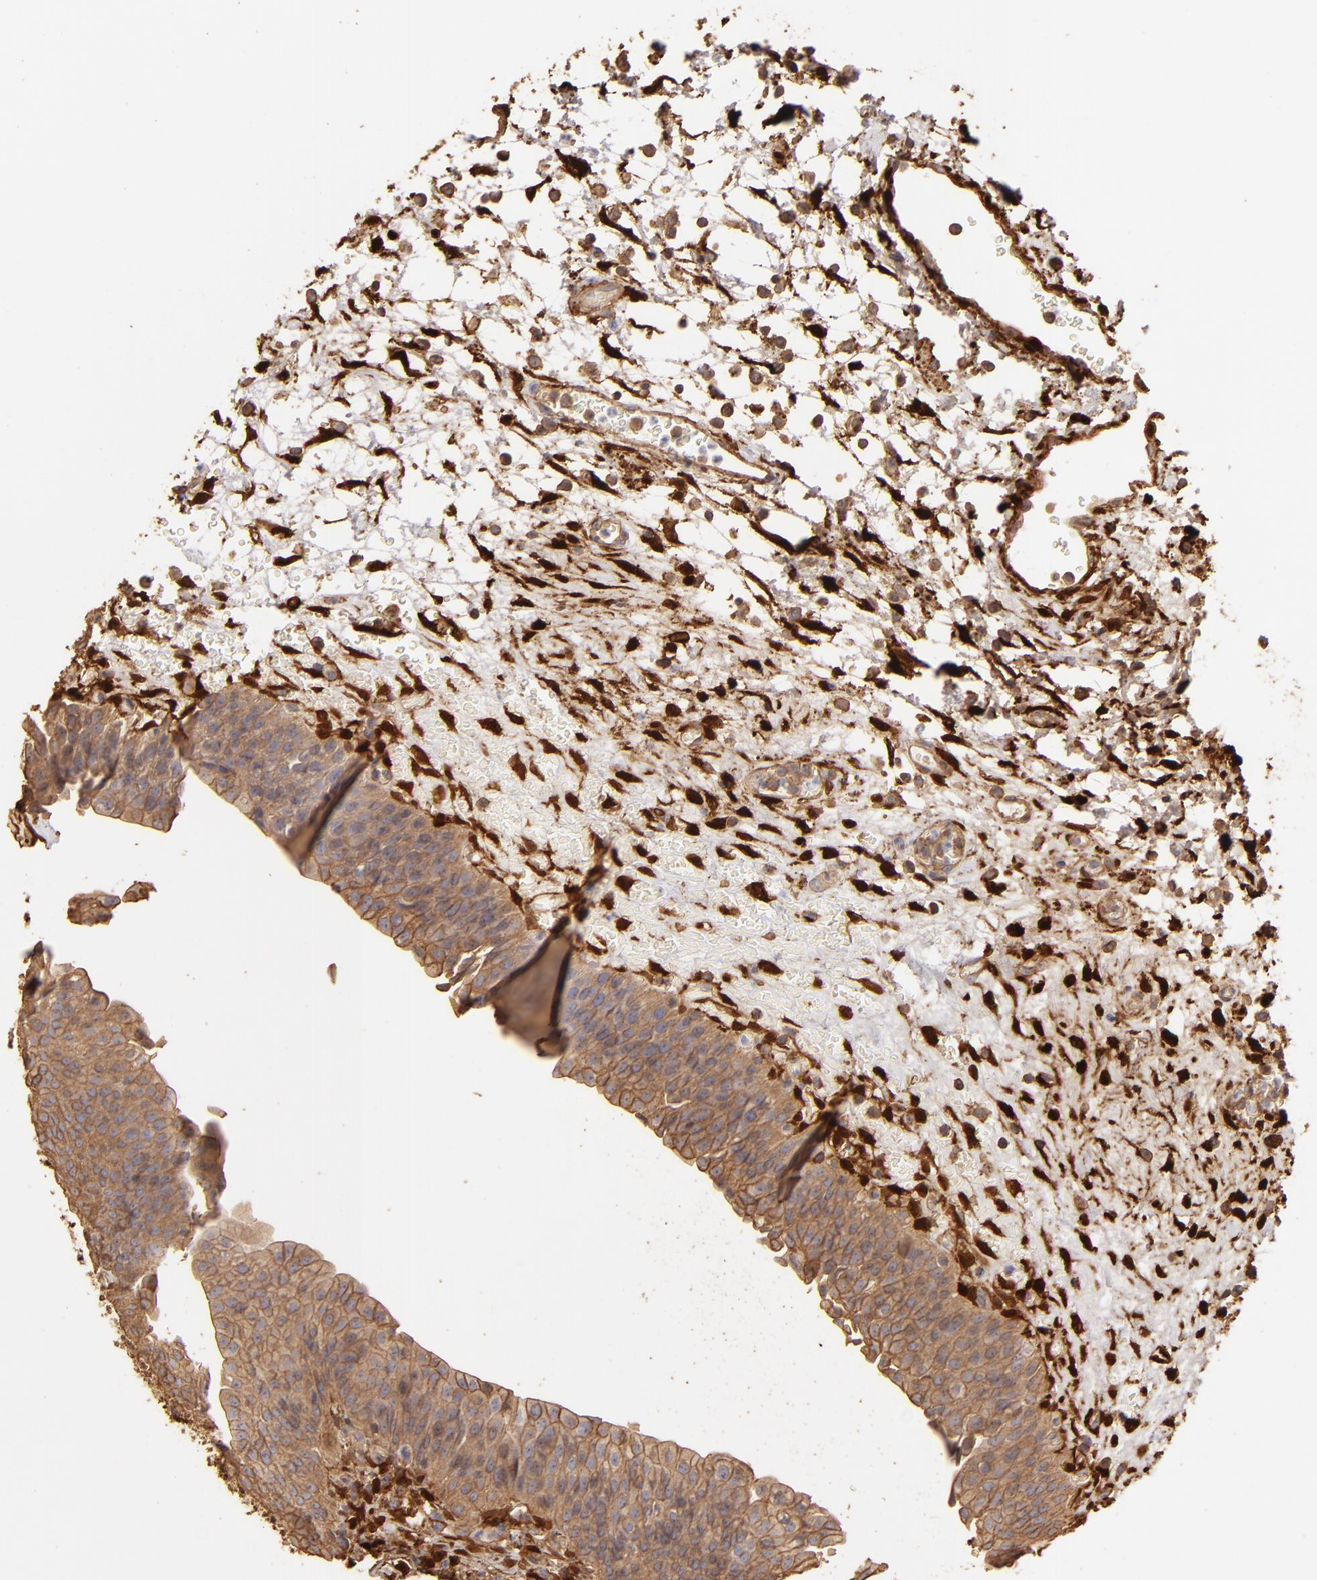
{"staining": {"intensity": "moderate", "quantity": ">75%", "location": "cytoplasmic/membranous"}, "tissue": "urinary bladder", "cell_type": "Urothelial cells", "image_type": "normal", "snomed": [{"axis": "morphology", "description": "Normal tissue, NOS"}, {"axis": "topography", "description": "Smooth muscle"}, {"axis": "topography", "description": "Urinary bladder"}], "caption": "Human urinary bladder stained with a brown dye exhibits moderate cytoplasmic/membranous positive staining in about >75% of urothelial cells.", "gene": "HSPB6", "patient": {"sex": "male", "age": 35}}